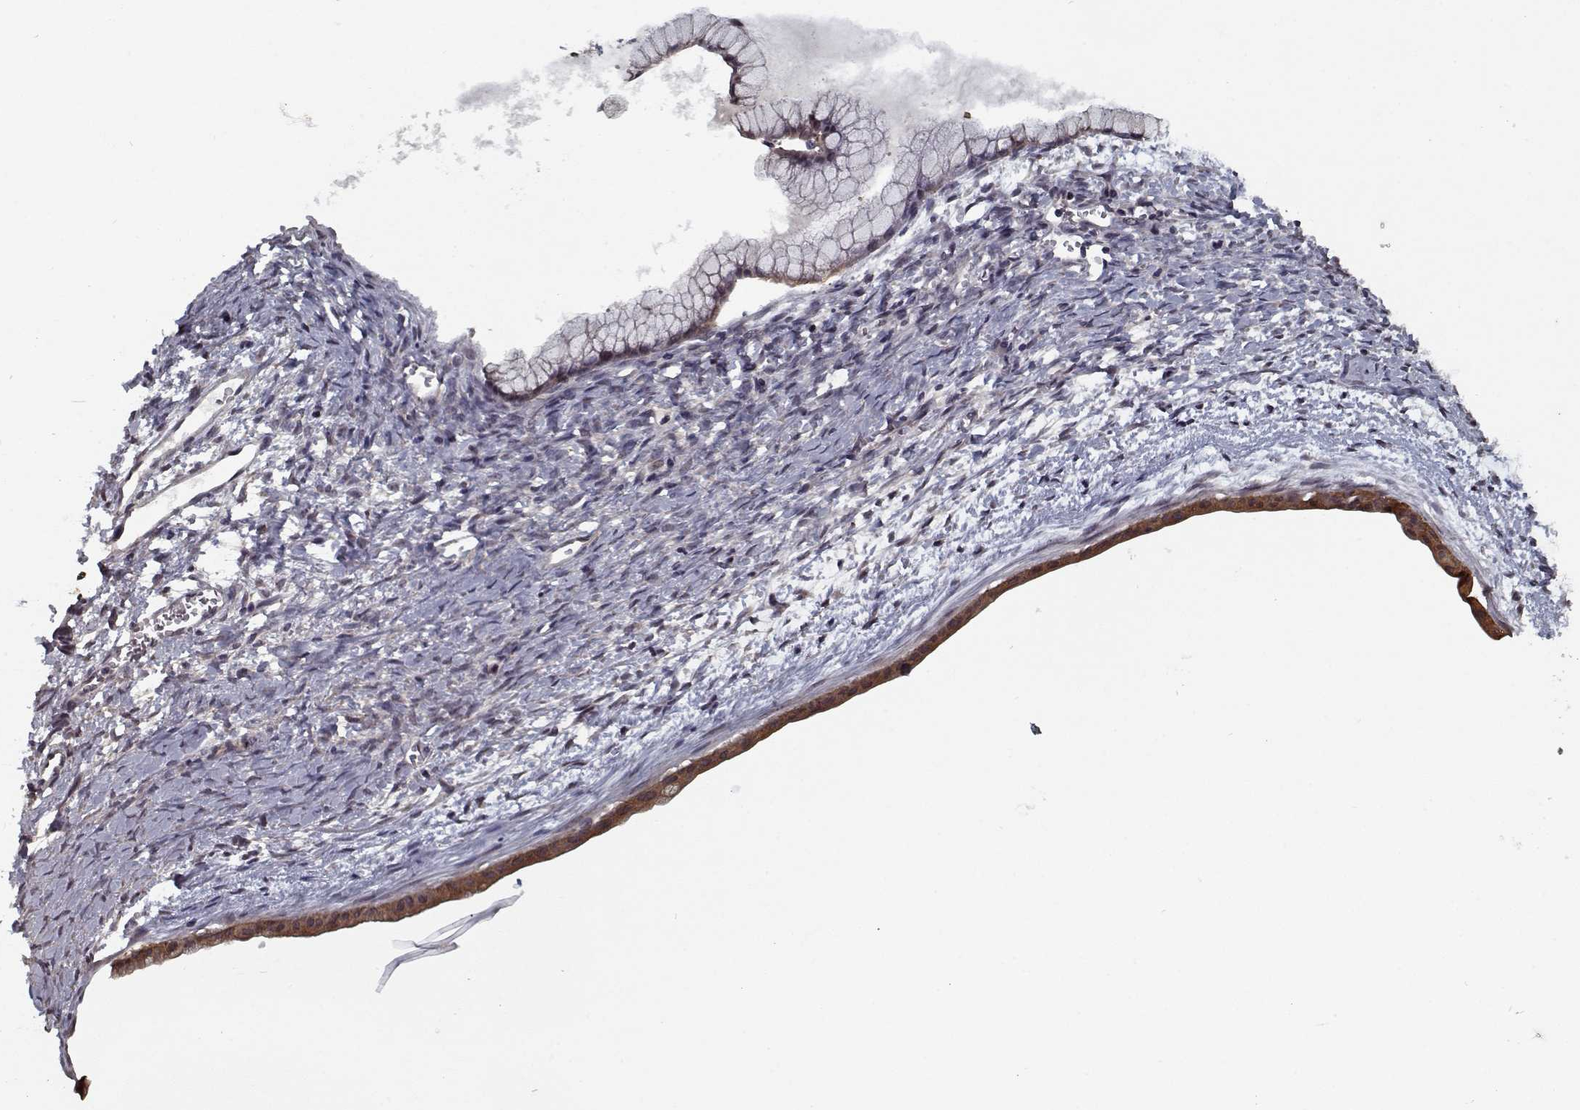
{"staining": {"intensity": "moderate", "quantity": ">75%", "location": "cytoplasmic/membranous"}, "tissue": "ovarian cancer", "cell_type": "Tumor cells", "image_type": "cancer", "snomed": [{"axis": "morphology", "description": "Cystadenocarcinoma, mucinous, NOS"}, {"axis": "topography", "description": "Ovary"}], "caption": "Moderate cytoplasmic/membranous expression for a protein is appreciated in approximately >75% of tumor cells of ovarian cancer (mucinous cystadenocarcinoma) using immunohistochemistry.", "gene": "NLK", "patient": {"sex": "female", "age": 41}}